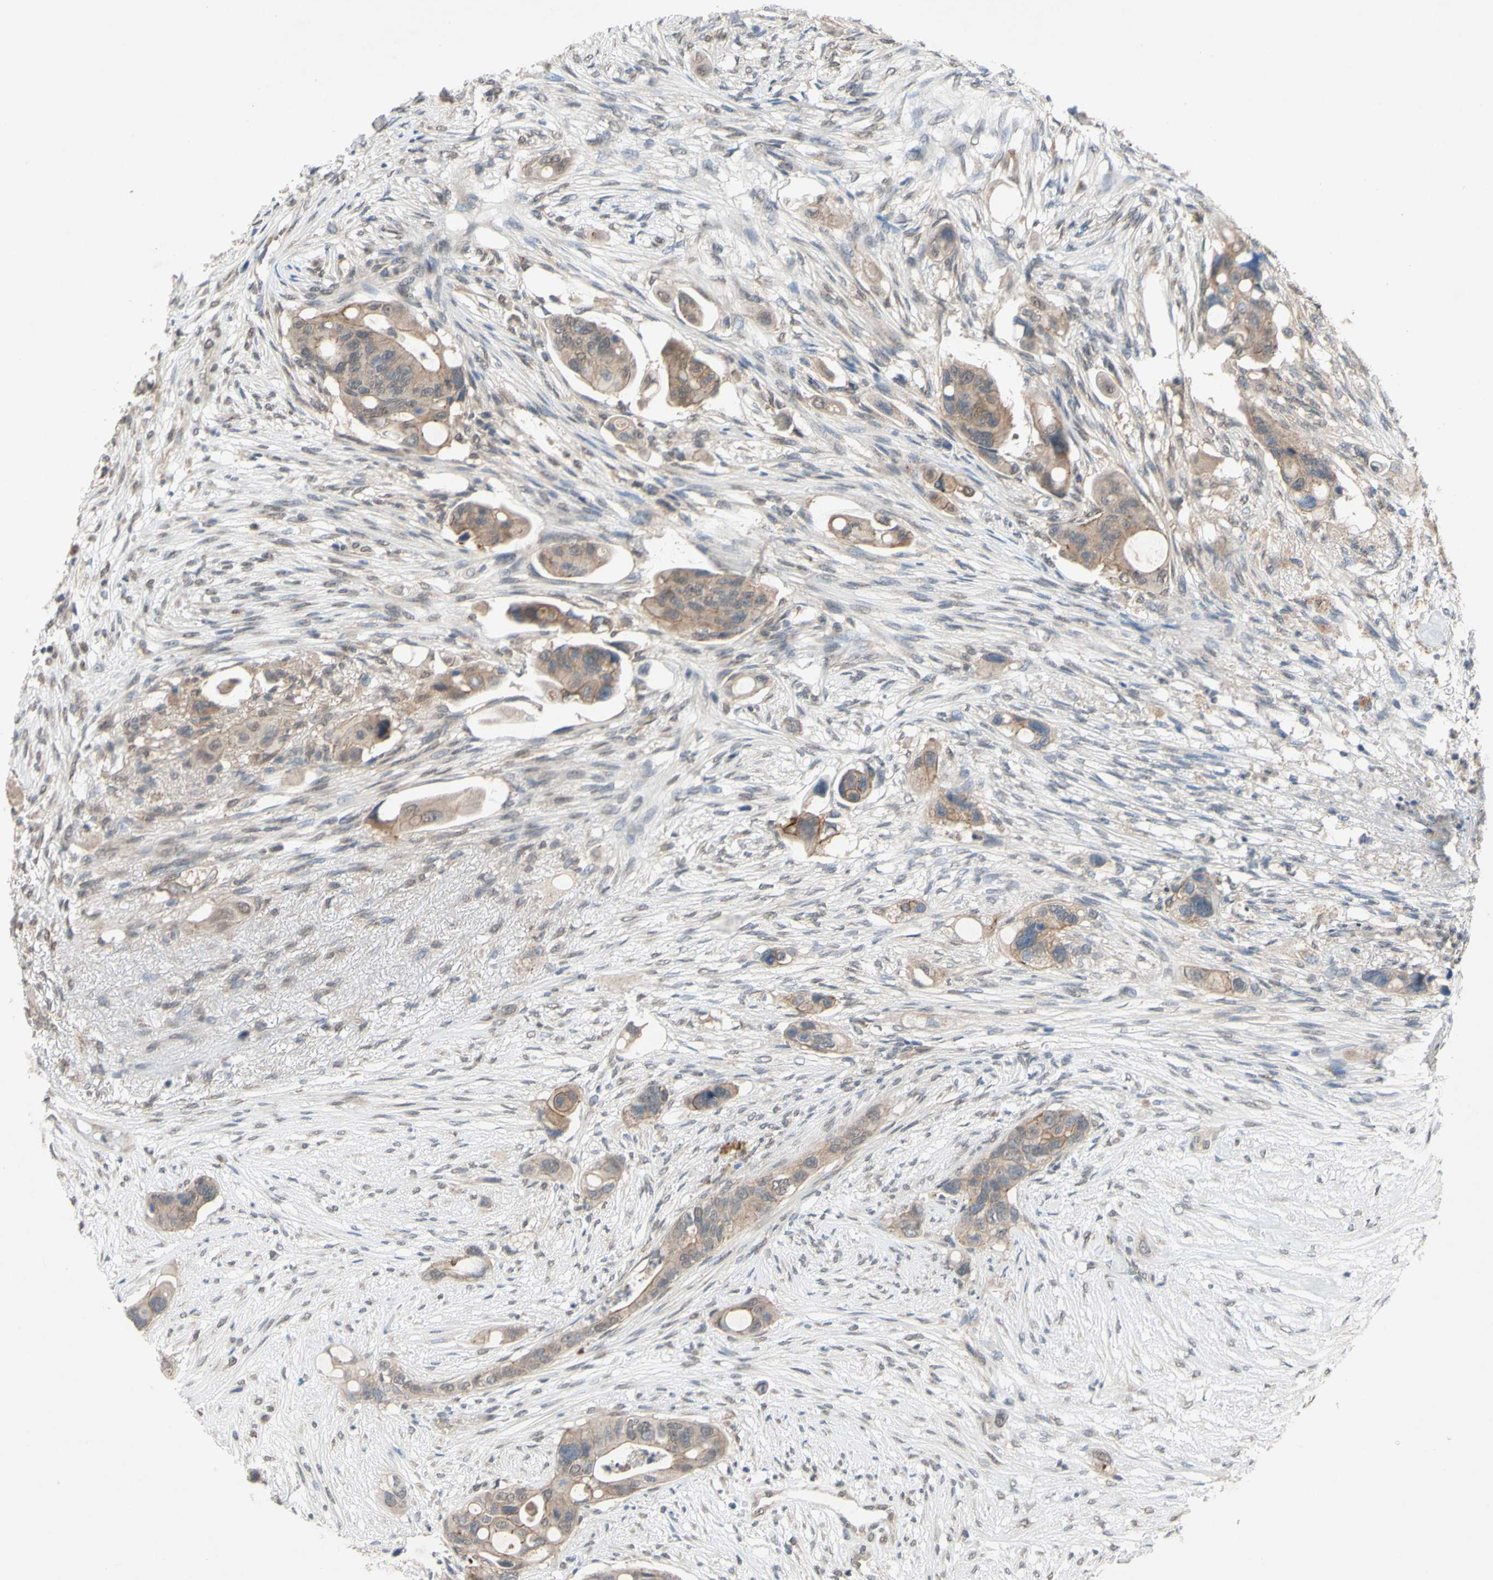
{"staining": {"intensity": "moderate", "quantity": ">75%", "location": "cytoplasmic/membranous"}, "tissue": "colorectal cancer", "cell_type": "Tumor cells", "image_type": "cancer", "snomed": [{"axis": "morphology", "description": "Adenocarcinoma, NOS"}, {"axis": "topography", "description": "Colon"}], "caption": "Colorectal cancer stained with a brown dye displays moderate cytoplasmic/membranous positive positivity in approximately >75% of tumor cells.", "gene": "CDCP1", "patient": {"sex": "female", "age": 57}}